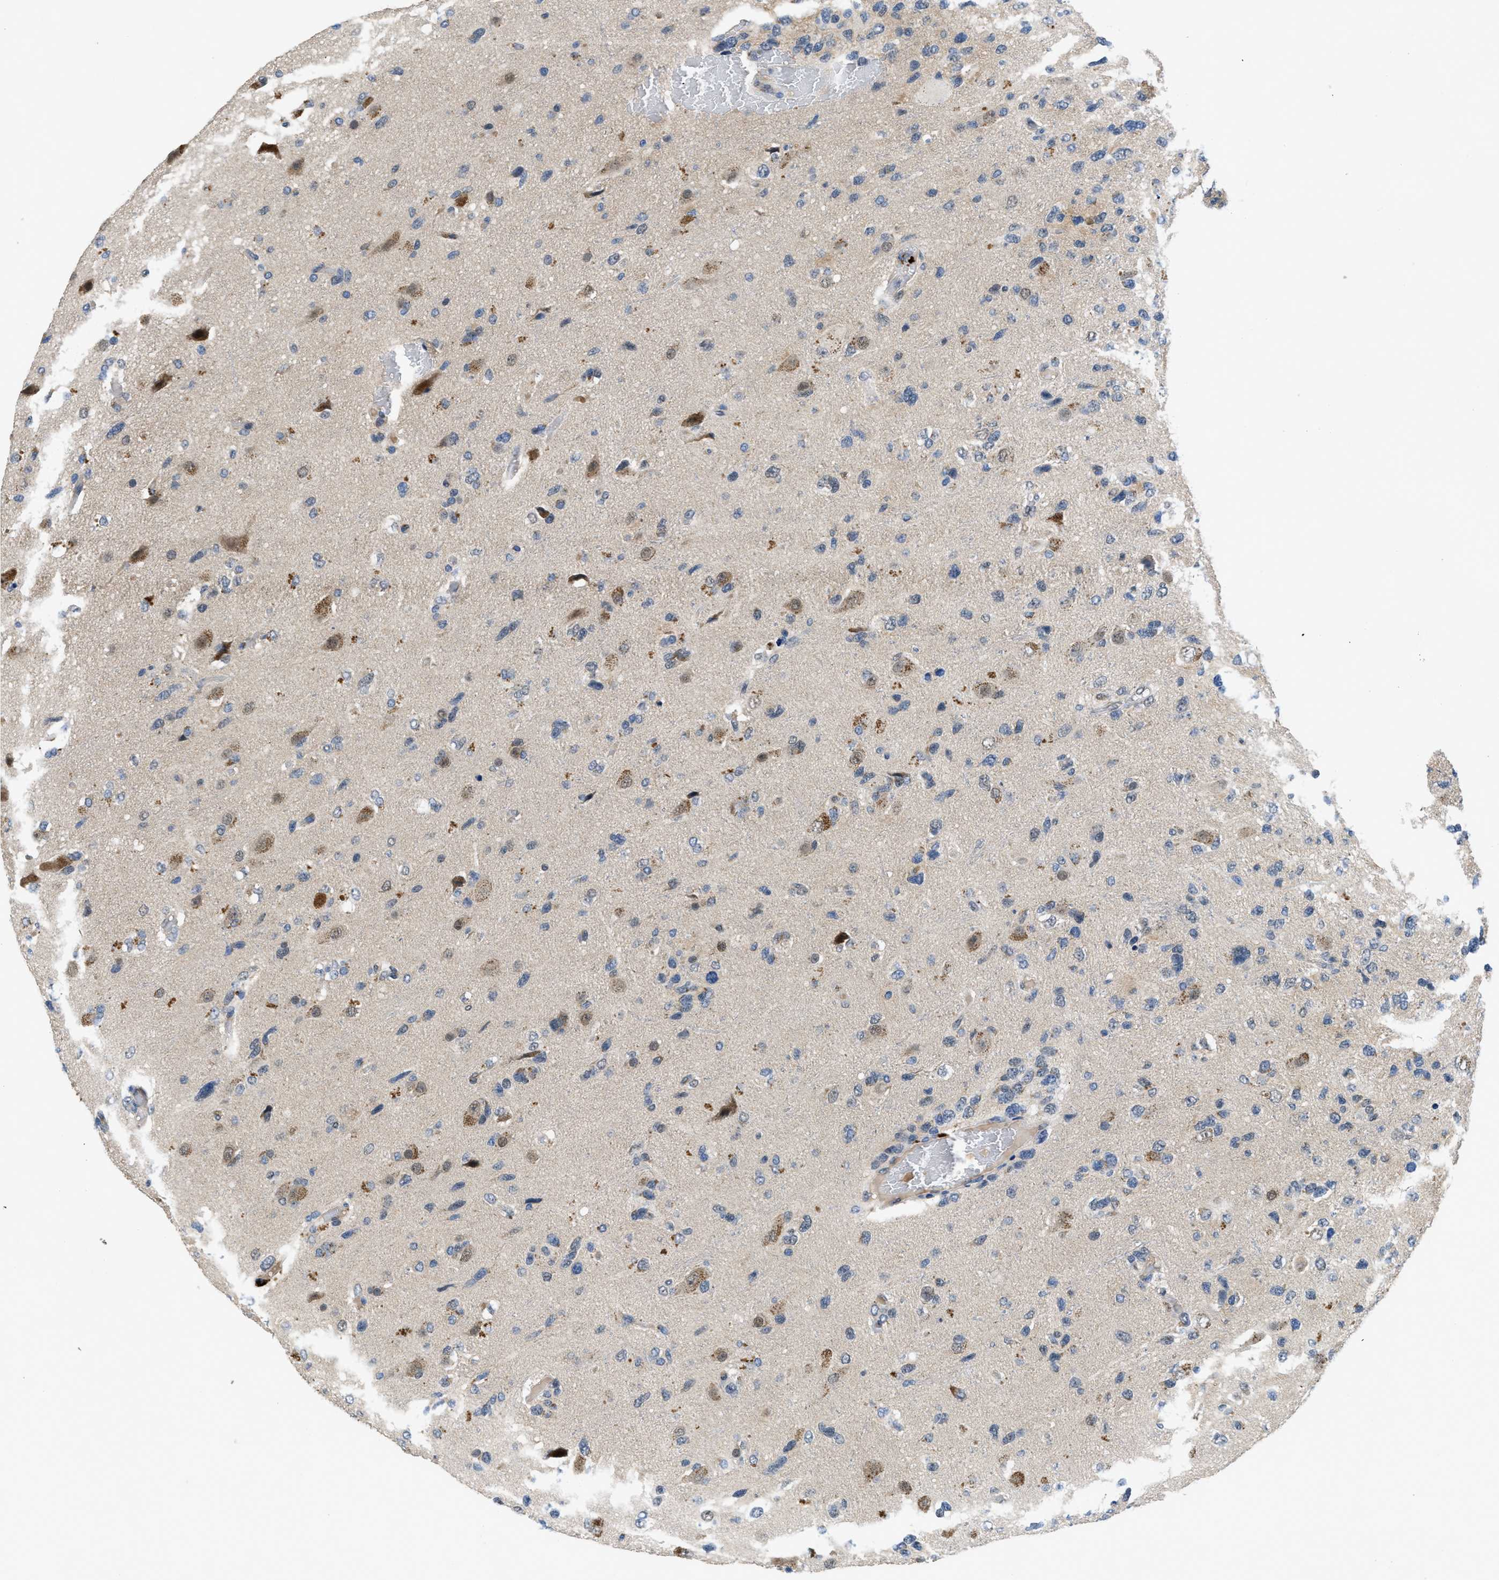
{"staining": {"intensity": "negative", "quantity": "none", "location": "none"}, "tissue": "glioma", "cell_type": "Tumor cells", "image_type": "cancer", "snomed": [{"axis": "morphology", "description": "Glioma, malignant, High grade"}, {"axis": "topography", "description": "Brain"}], "caption": "Human glioma stained for a protein using immunohistochemistry (IHC) shows no positivity in tumor cells.", "gene": "PNKD", "patient": {"sex": "female", "age": 58}}